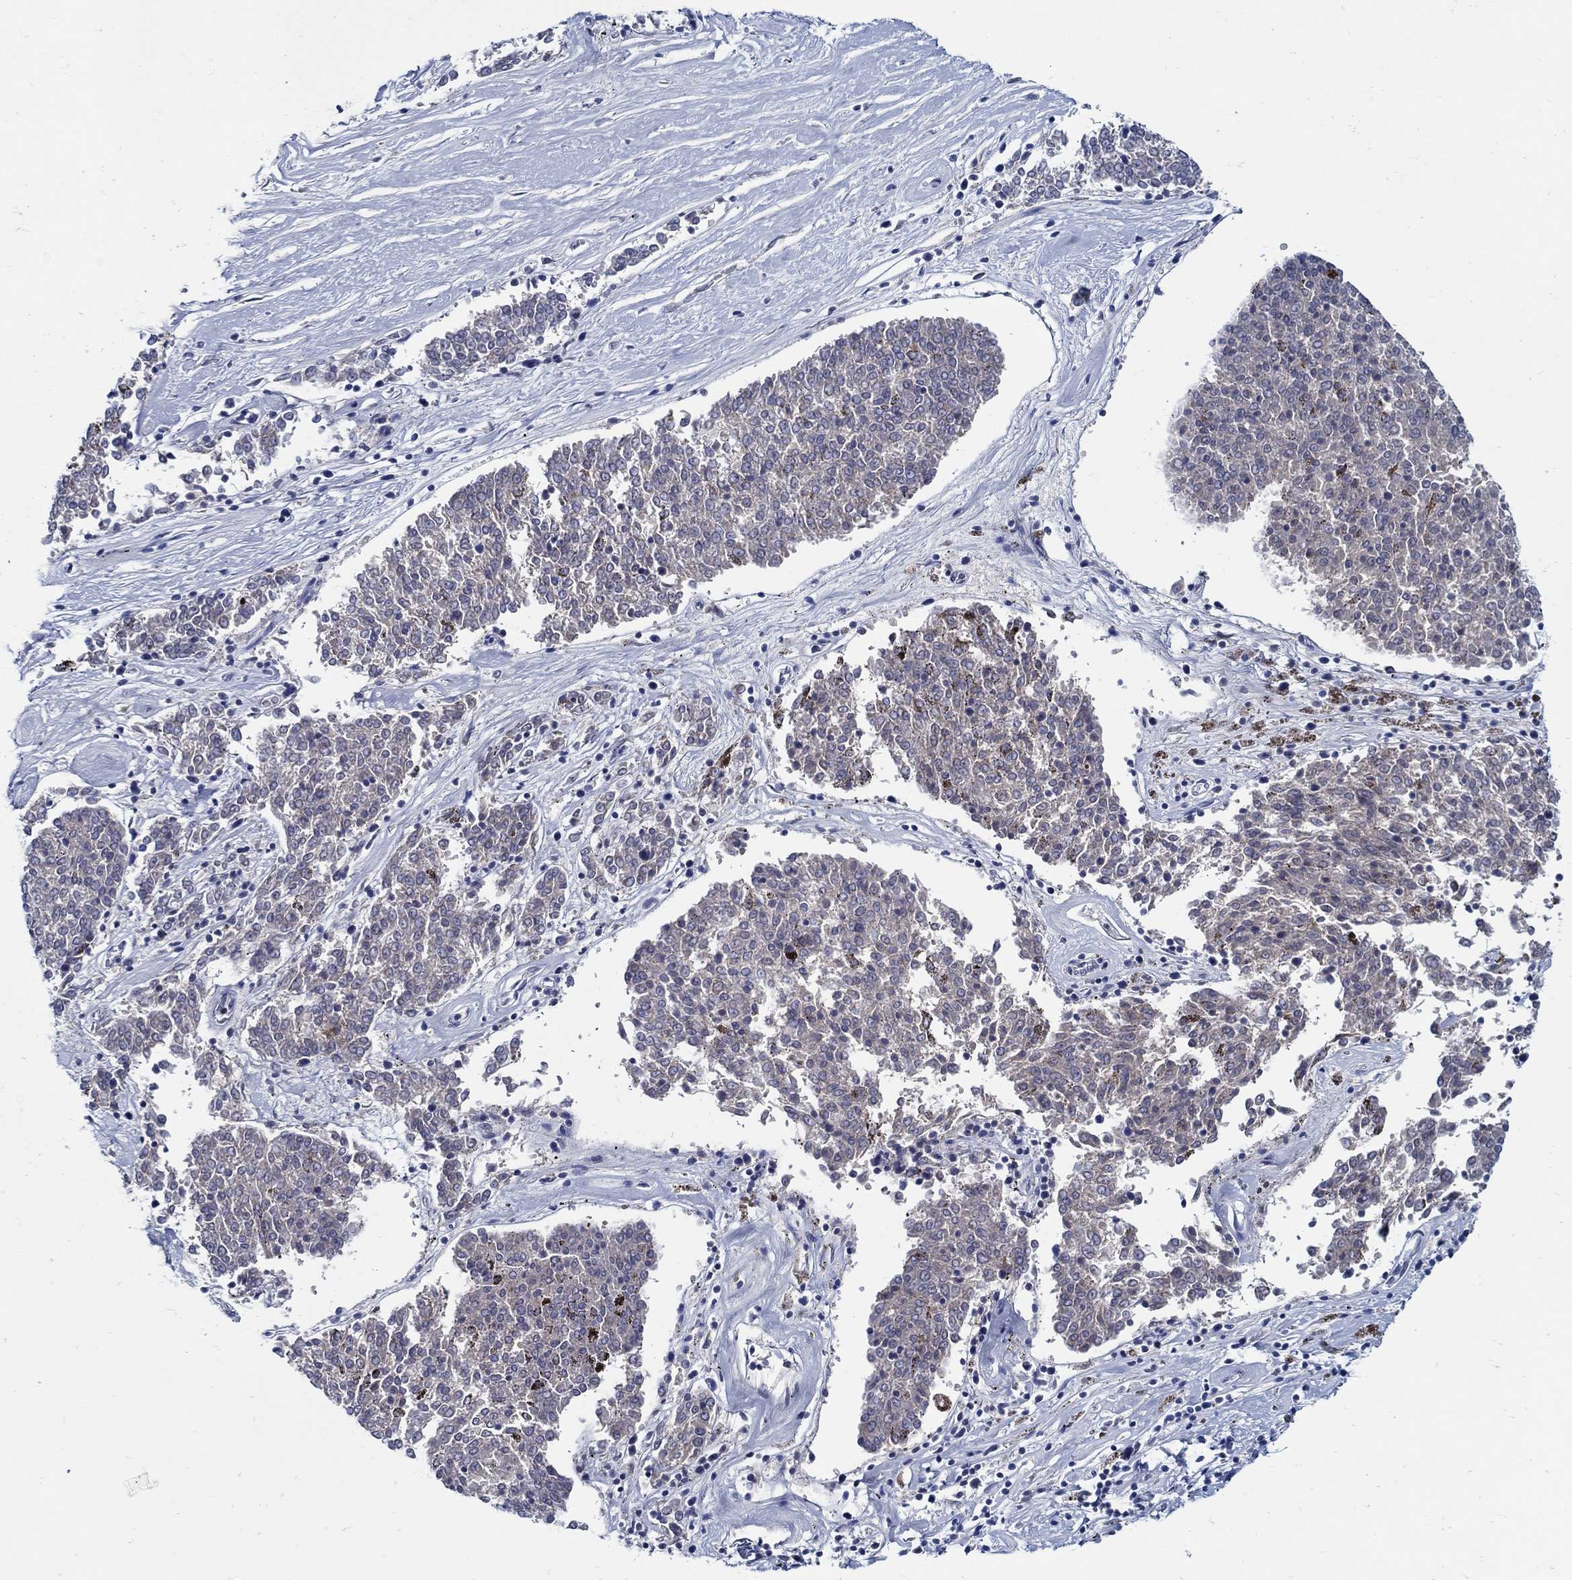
{"staining": {"intensity": "negative", "quantity": "none", "location": "none"}, "tissue": "melanoma", "cell_type": "Tumor cells", "image_type": "cancer", "snomed": [{"axis": "morphology", "description": "Malignant melanoma, NOS"}, {"axis": "topography", "description": "Skin"}], "caption": "This is an immunohistochemistry image of malignant melanoma. There is no expression in tumor cells.", "gene": "PAX9", "patient": {"sex": "female", "age": 72}}